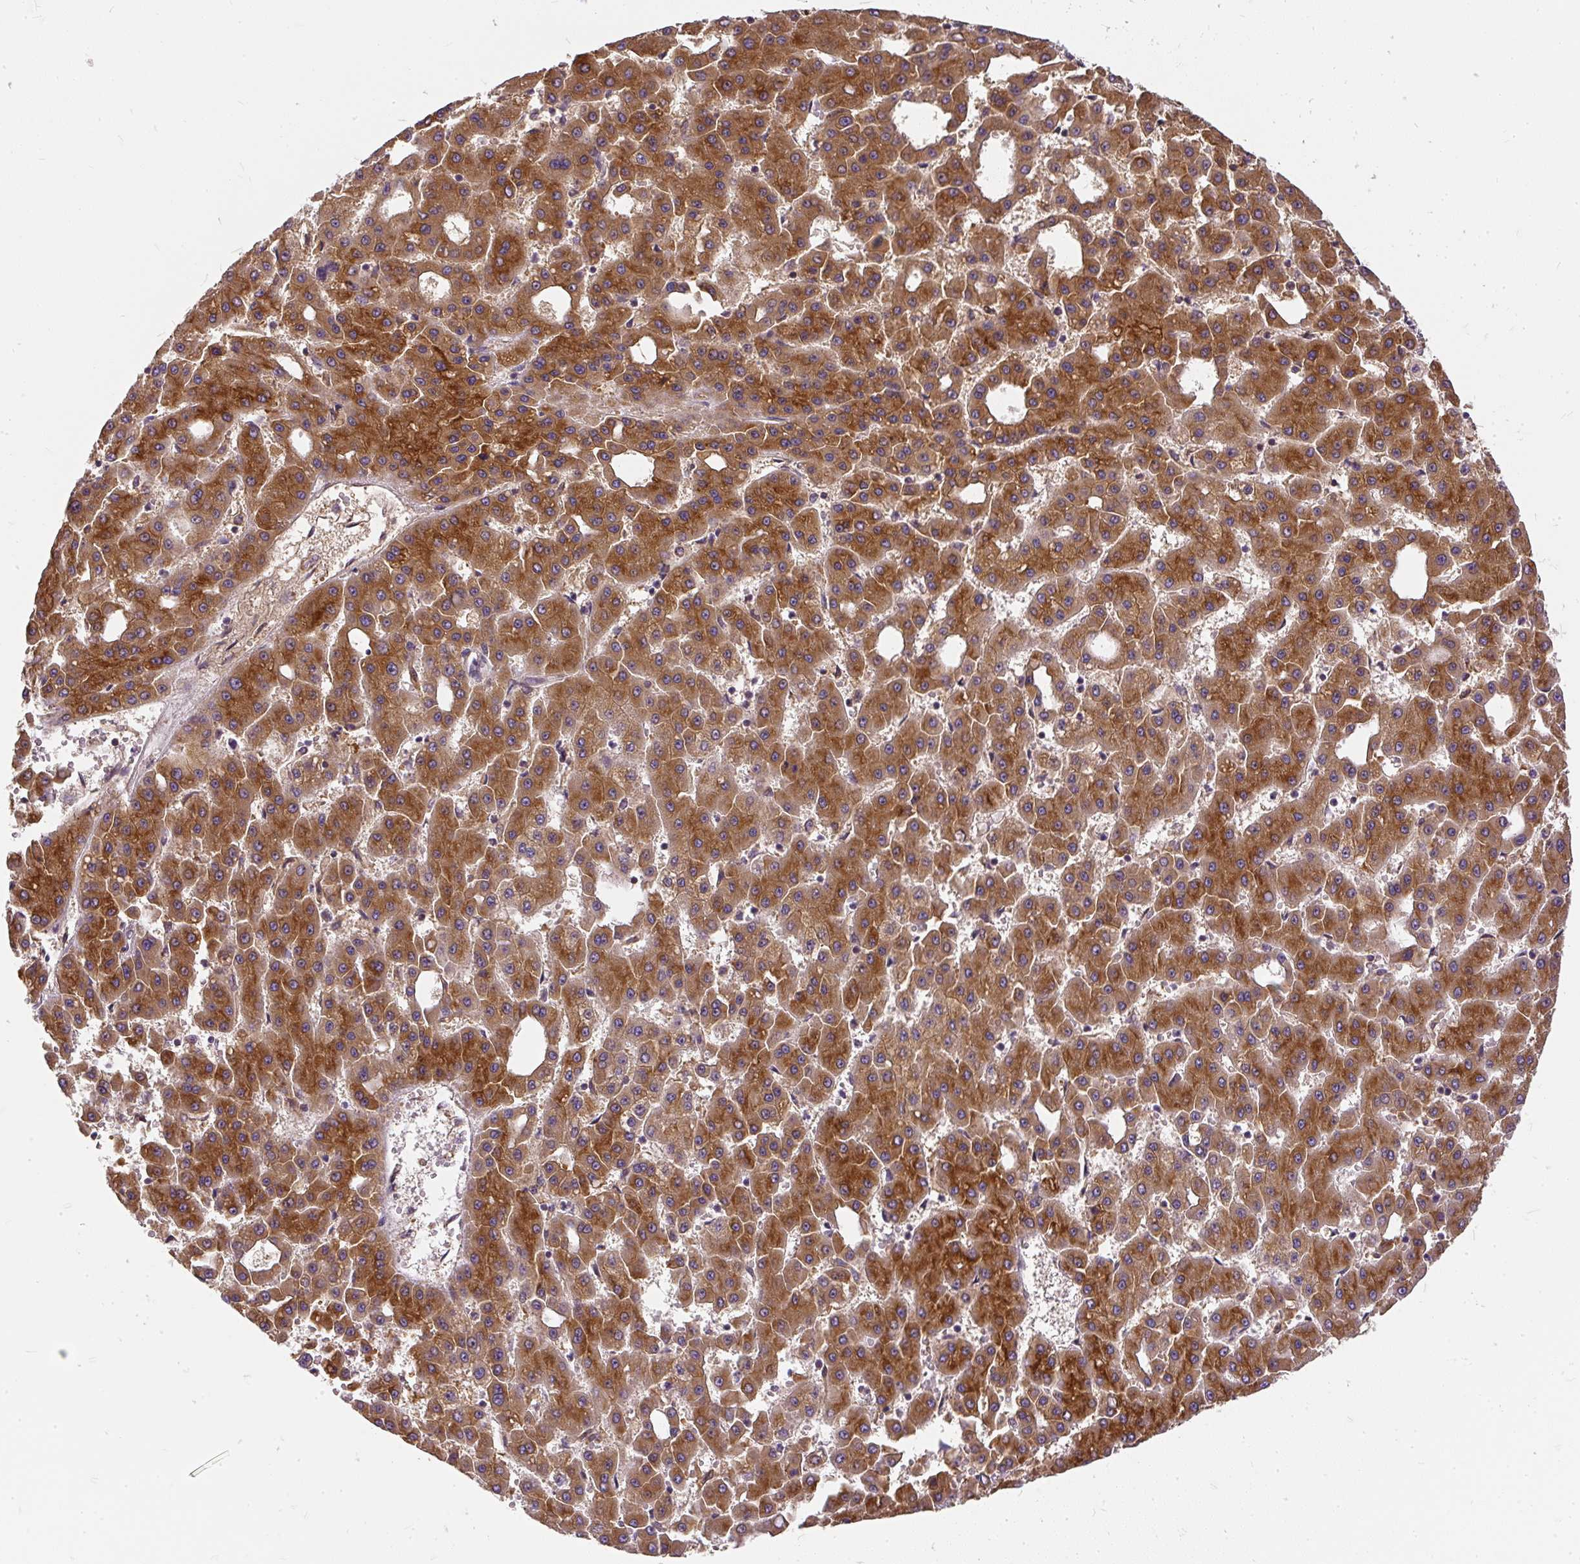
{"staining": {"intensity": "strong", "quantity": ">75%", "location": "cytoplasmic/membranous"}, "tissue": "liver cancer", "cell_type": "Tumor cells", "image_type": "cancer", "snomed": [{"axis": "morphology", "description": "Carcinoma, Hepatocellular, NOS"}, {"axis": "topography", "description": "Liver"}], "caption": "Liver hepatocellular carcinoma stained with DAB immunohistochemistry (IHC) reveals high levels of strong cytoplasmic/membranous positivity in about >75% of tumor cells.", "gene": "CYP20A1", "patient": {"sex": "male", "age": 47}}